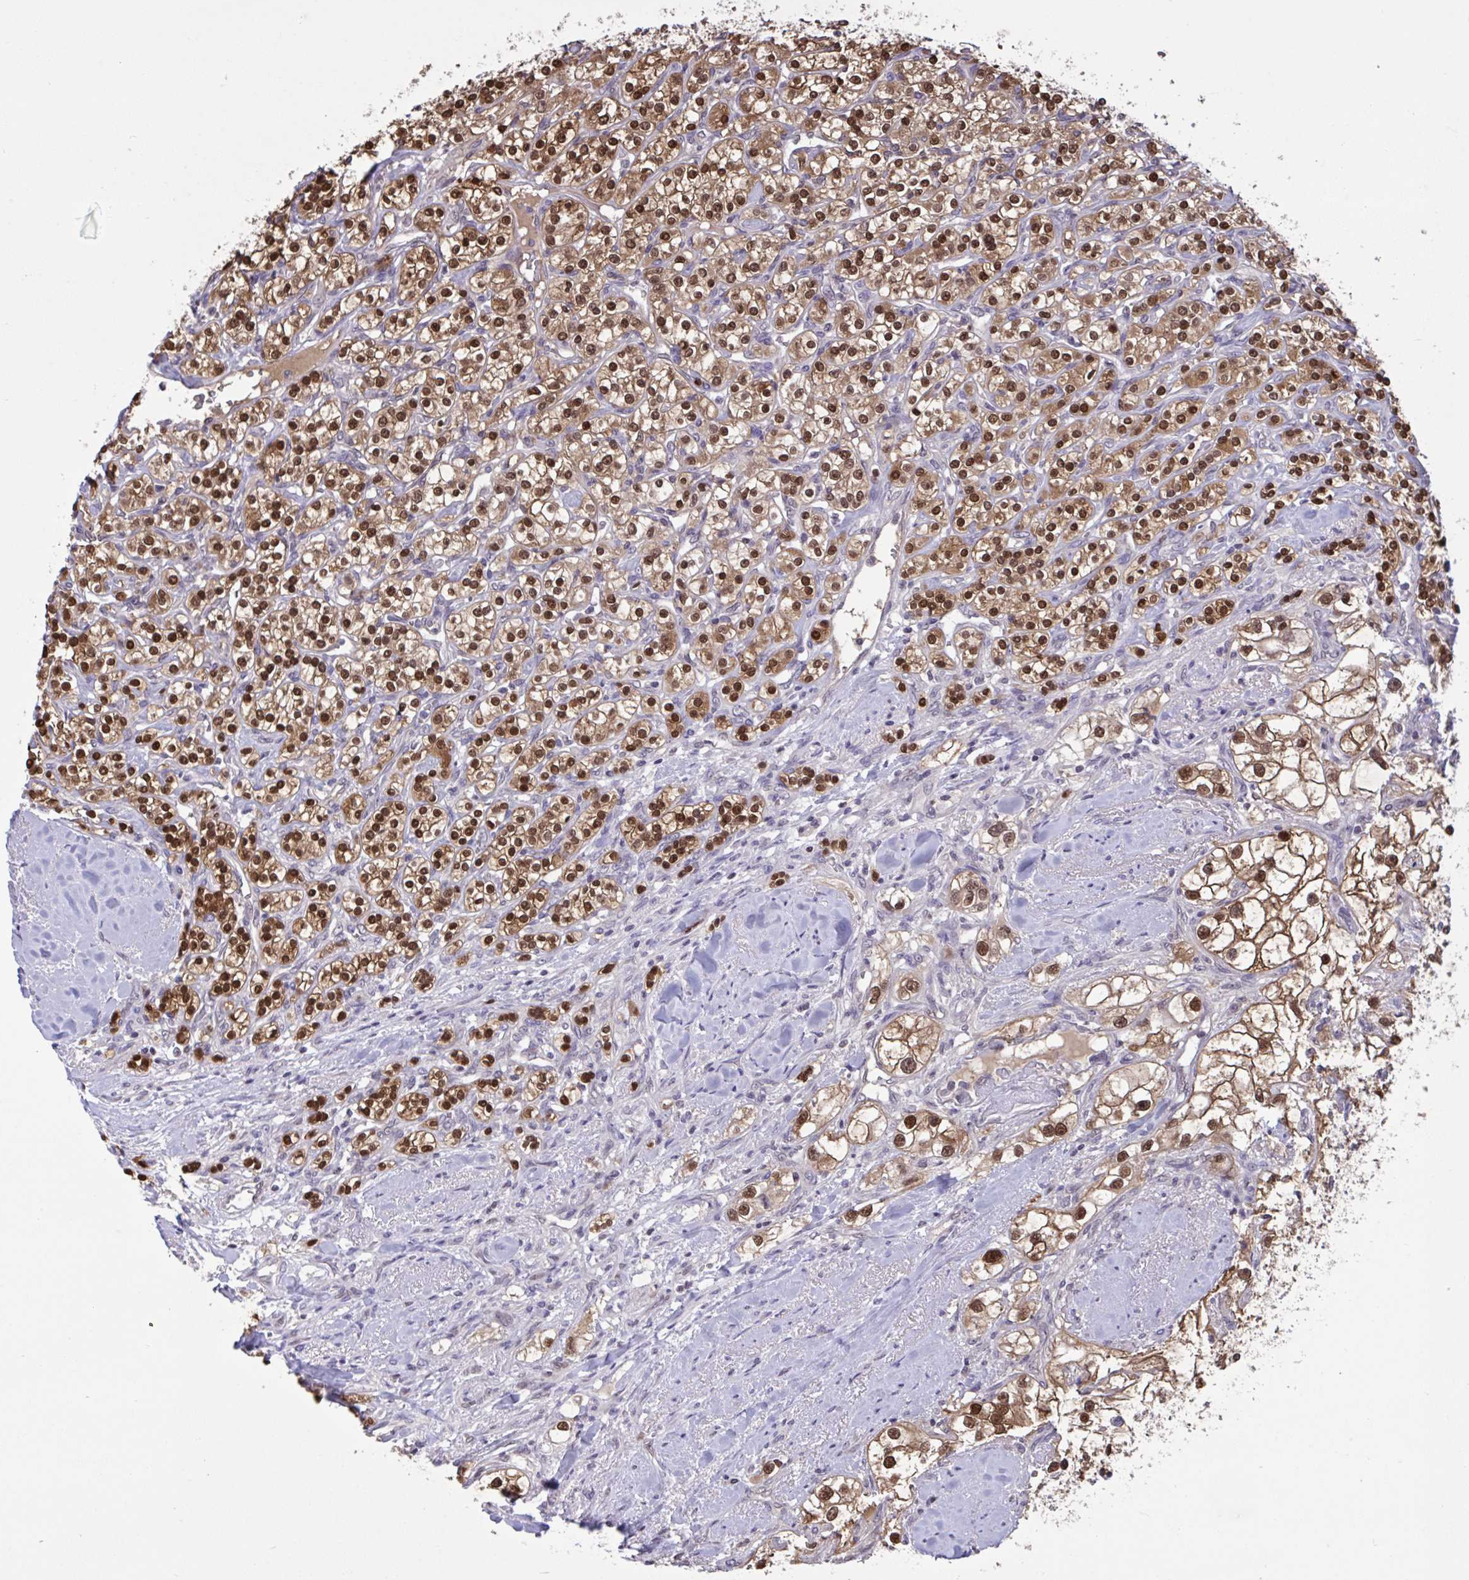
{"staining": {"intensity": "strong", "quantity": ">75%", "location": "cytoplasmic/membranous,nuclear"}, "tissue": "renal cancer", "cell_type": "Tumor cells", "image_type": "cancer", "snomed": [{"axis": "morphology", "description": "Adenocarcinoma, NOS"}, {"axis": "topography", "description": "Kidney"}], "caption": "A high-resolution photomicrograph shows IHC staining of renal cancer (adenocarcinoma), which reveals strong cytoplasmic/membranous and nuclear positivity in about >75% of tumor cells. Nuclei are stained in blue.", "gene": "RBL1", "patient": {"sex": "male", "age": 77}}